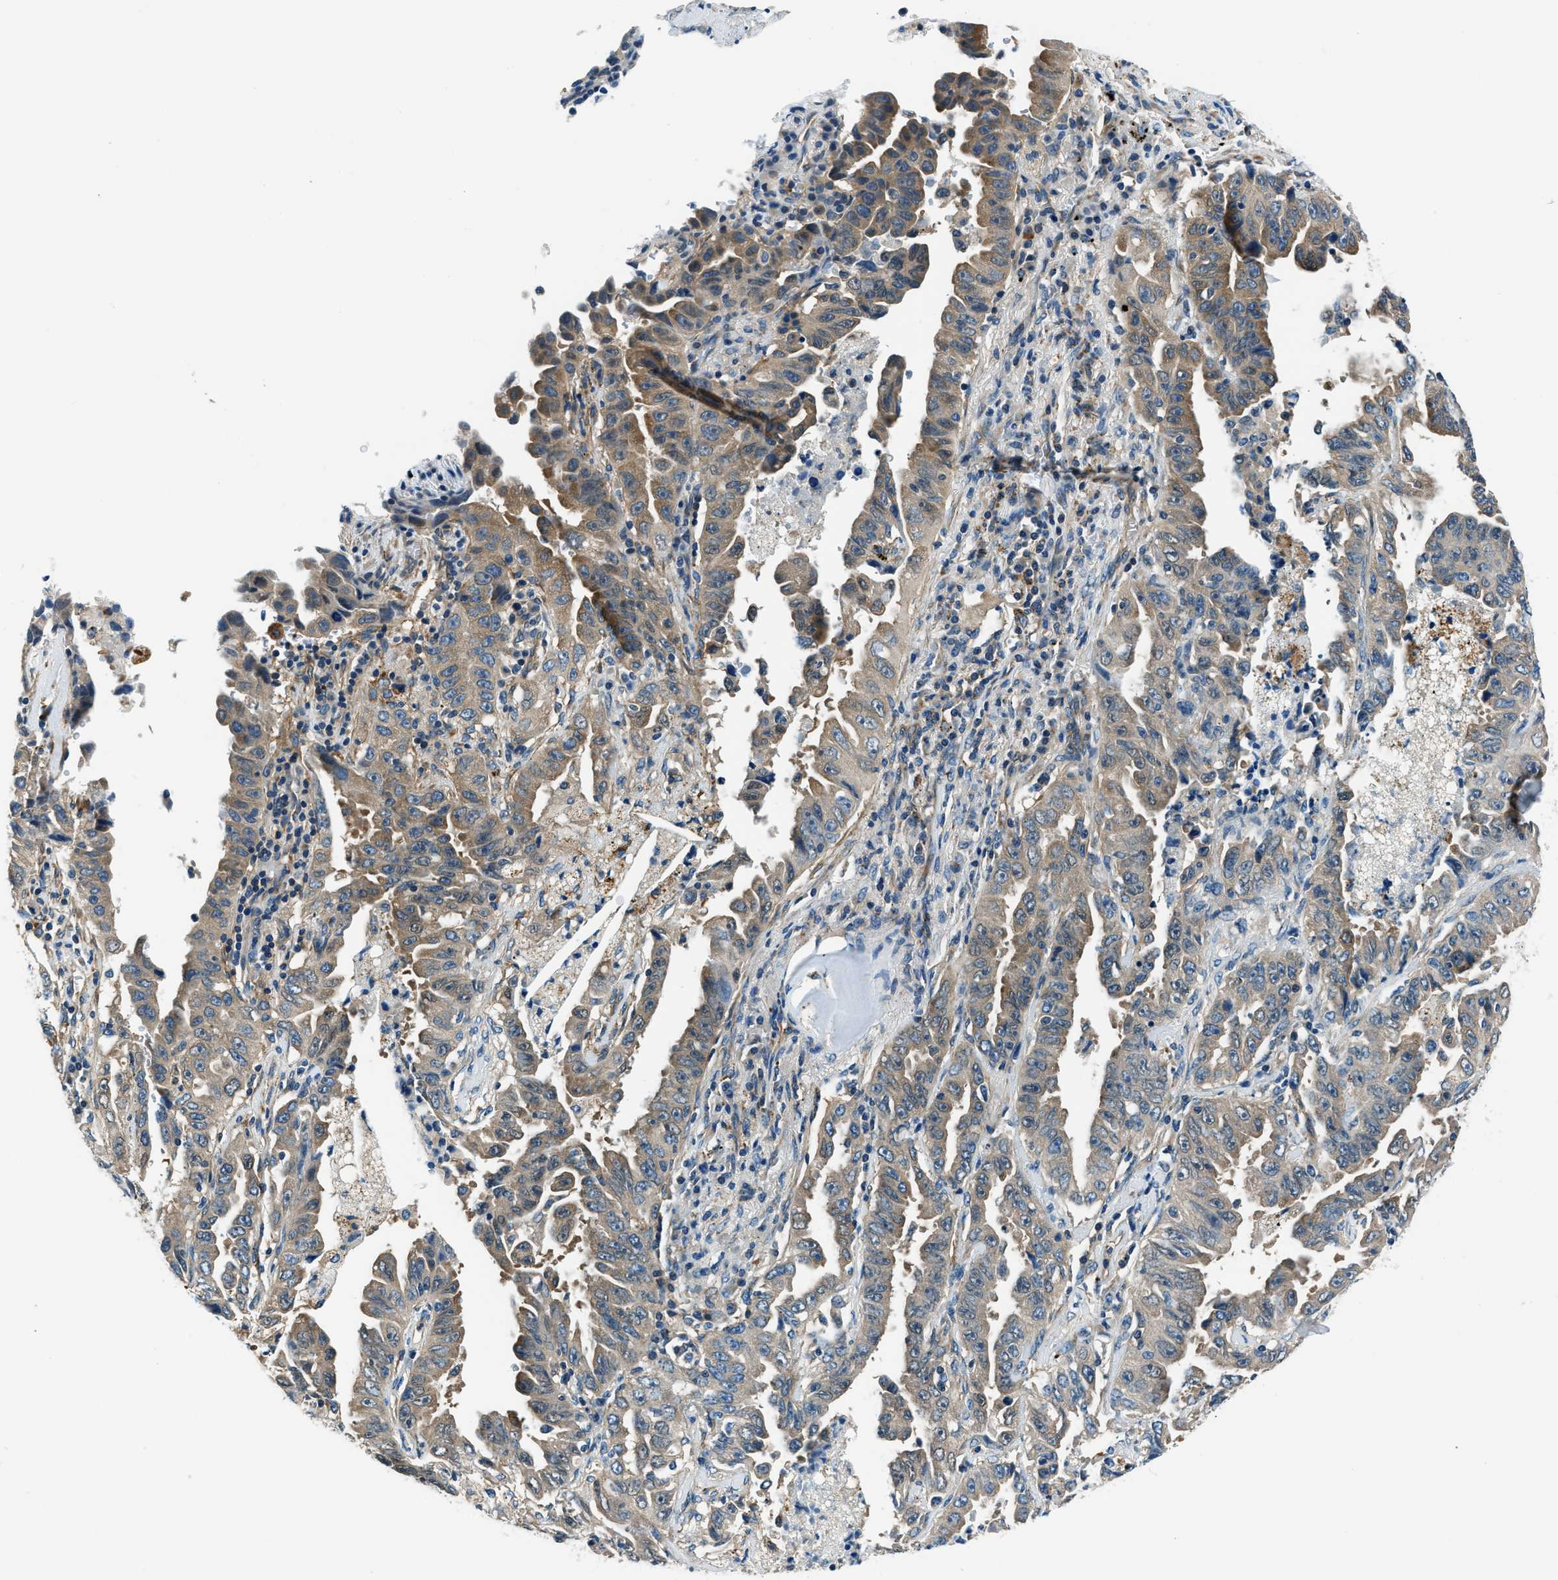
{"staining": {"intensity": "weak", "quantity": ">75%", "location": "cytoplasmic/membranous"}, "tissue": "lung cancer", "cell_type": "Tumor cells", "image_type": "cancer", "snomed": [{"axis": "morphology", "description": "Adenocarcinoma, NOS"}, {"axis": "topography", "description": "Lung"}], "caption": "Immunohistochemical staining of lung cancer exhibits low levels of weak cytoplasmic/membranous protein staining in about >75% of tumor cells.", "gene": "SLC19A2", "patient": {"sex": "female", "age": 51}}